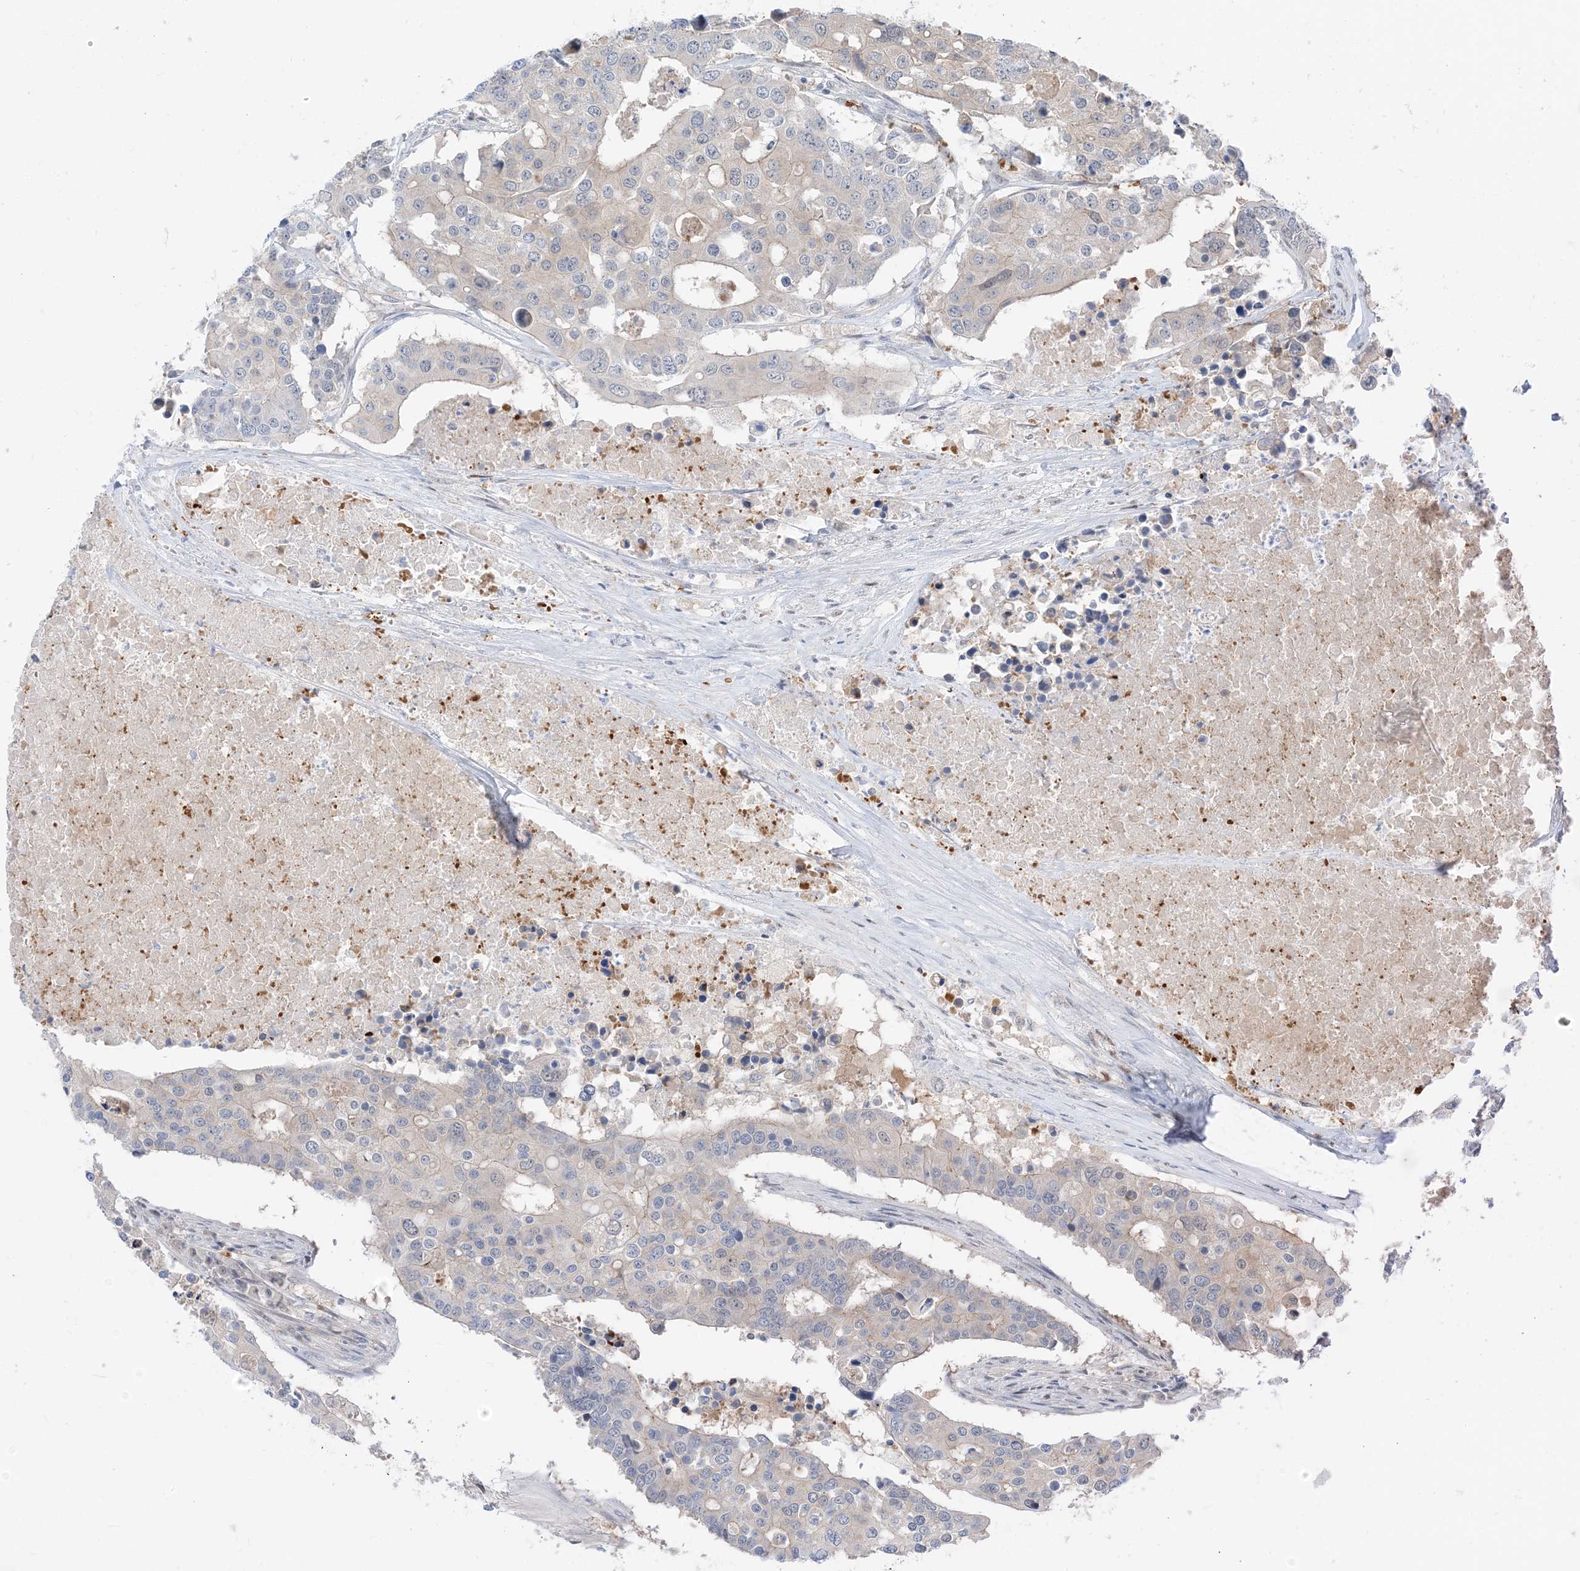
{"staining": {"intensity": "negative", "quantity": "none", "location": "none"}, "tissue": "colorectal cancer", "cell_type": "Tumor cells", "image_type": "cancer", "snomed": [{"axis": "morphology", "description": "Adenocarcinoma, NOS"}, {"axis": "topography", "description": "Colon"}], "caption": "Tumor cells are negative for protein expression in human adenocarcinoma (colorectal). The staining is performed using DAB brown chromogen with nuclei counter-stained in using hematoxylin.", "gene": "RIN1", "patient": {"sex": "male", "age": 77}}